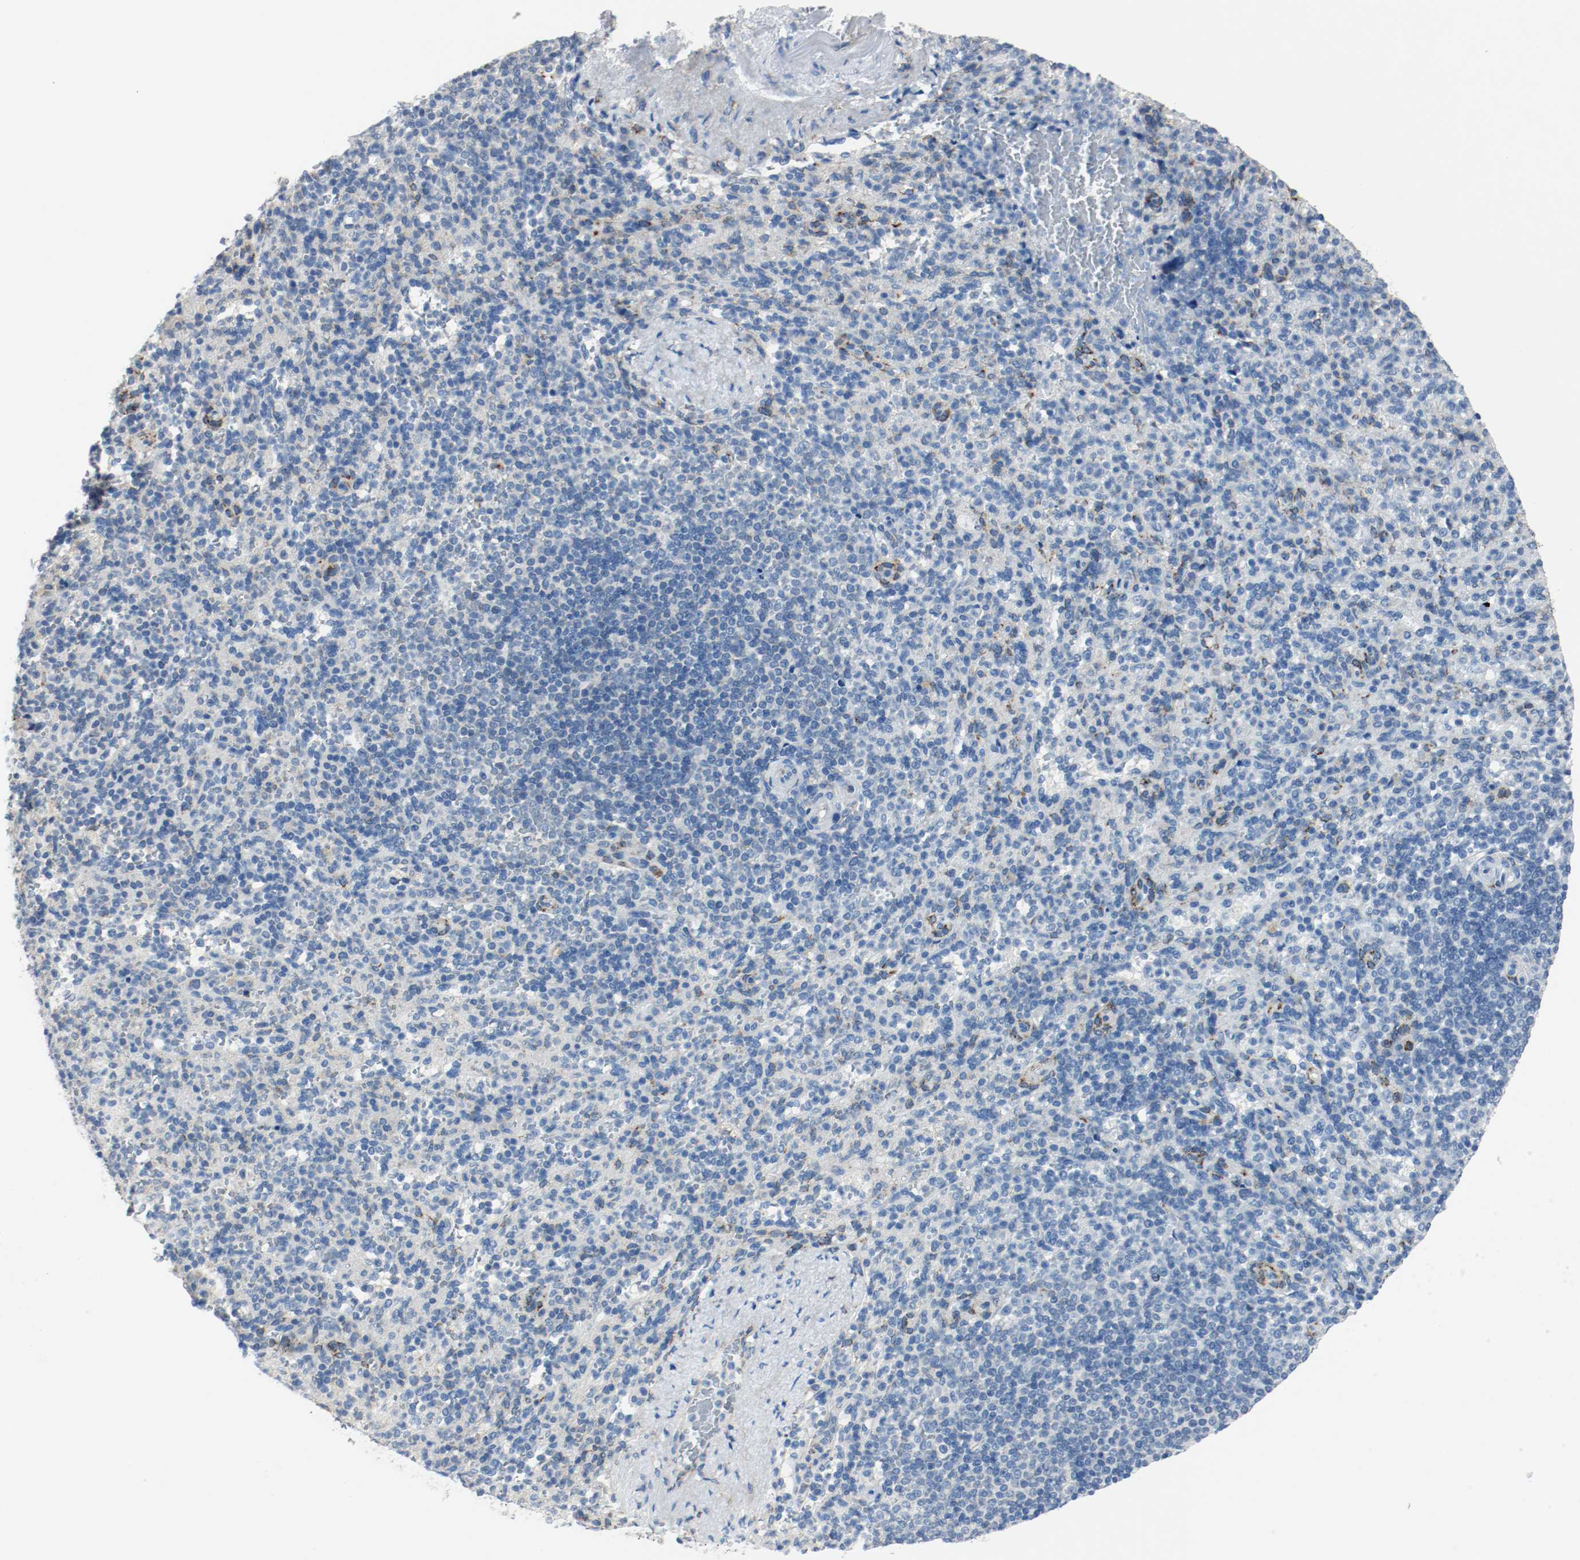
{"staining": {"intensity": "negative", "quantity": "none", "location": "none"}, "tissue": "spleen", "cell_type": "Cells in red pulp", "image_type": "normal", "snomed": [{"axis": "morphology", "description": "Normal tissue, NOS"}, {"axis": "topography", "description": "Spleen"}], "caption": "The IHC image has no significant expression in cells in red pulp of spleen. (DAB (3,3'-diaminobenzidine) immunohistochemistry with hematoxylin counter stain).", "gene": "LAMB1", "patient": {"sex": "female", "age": 74}}